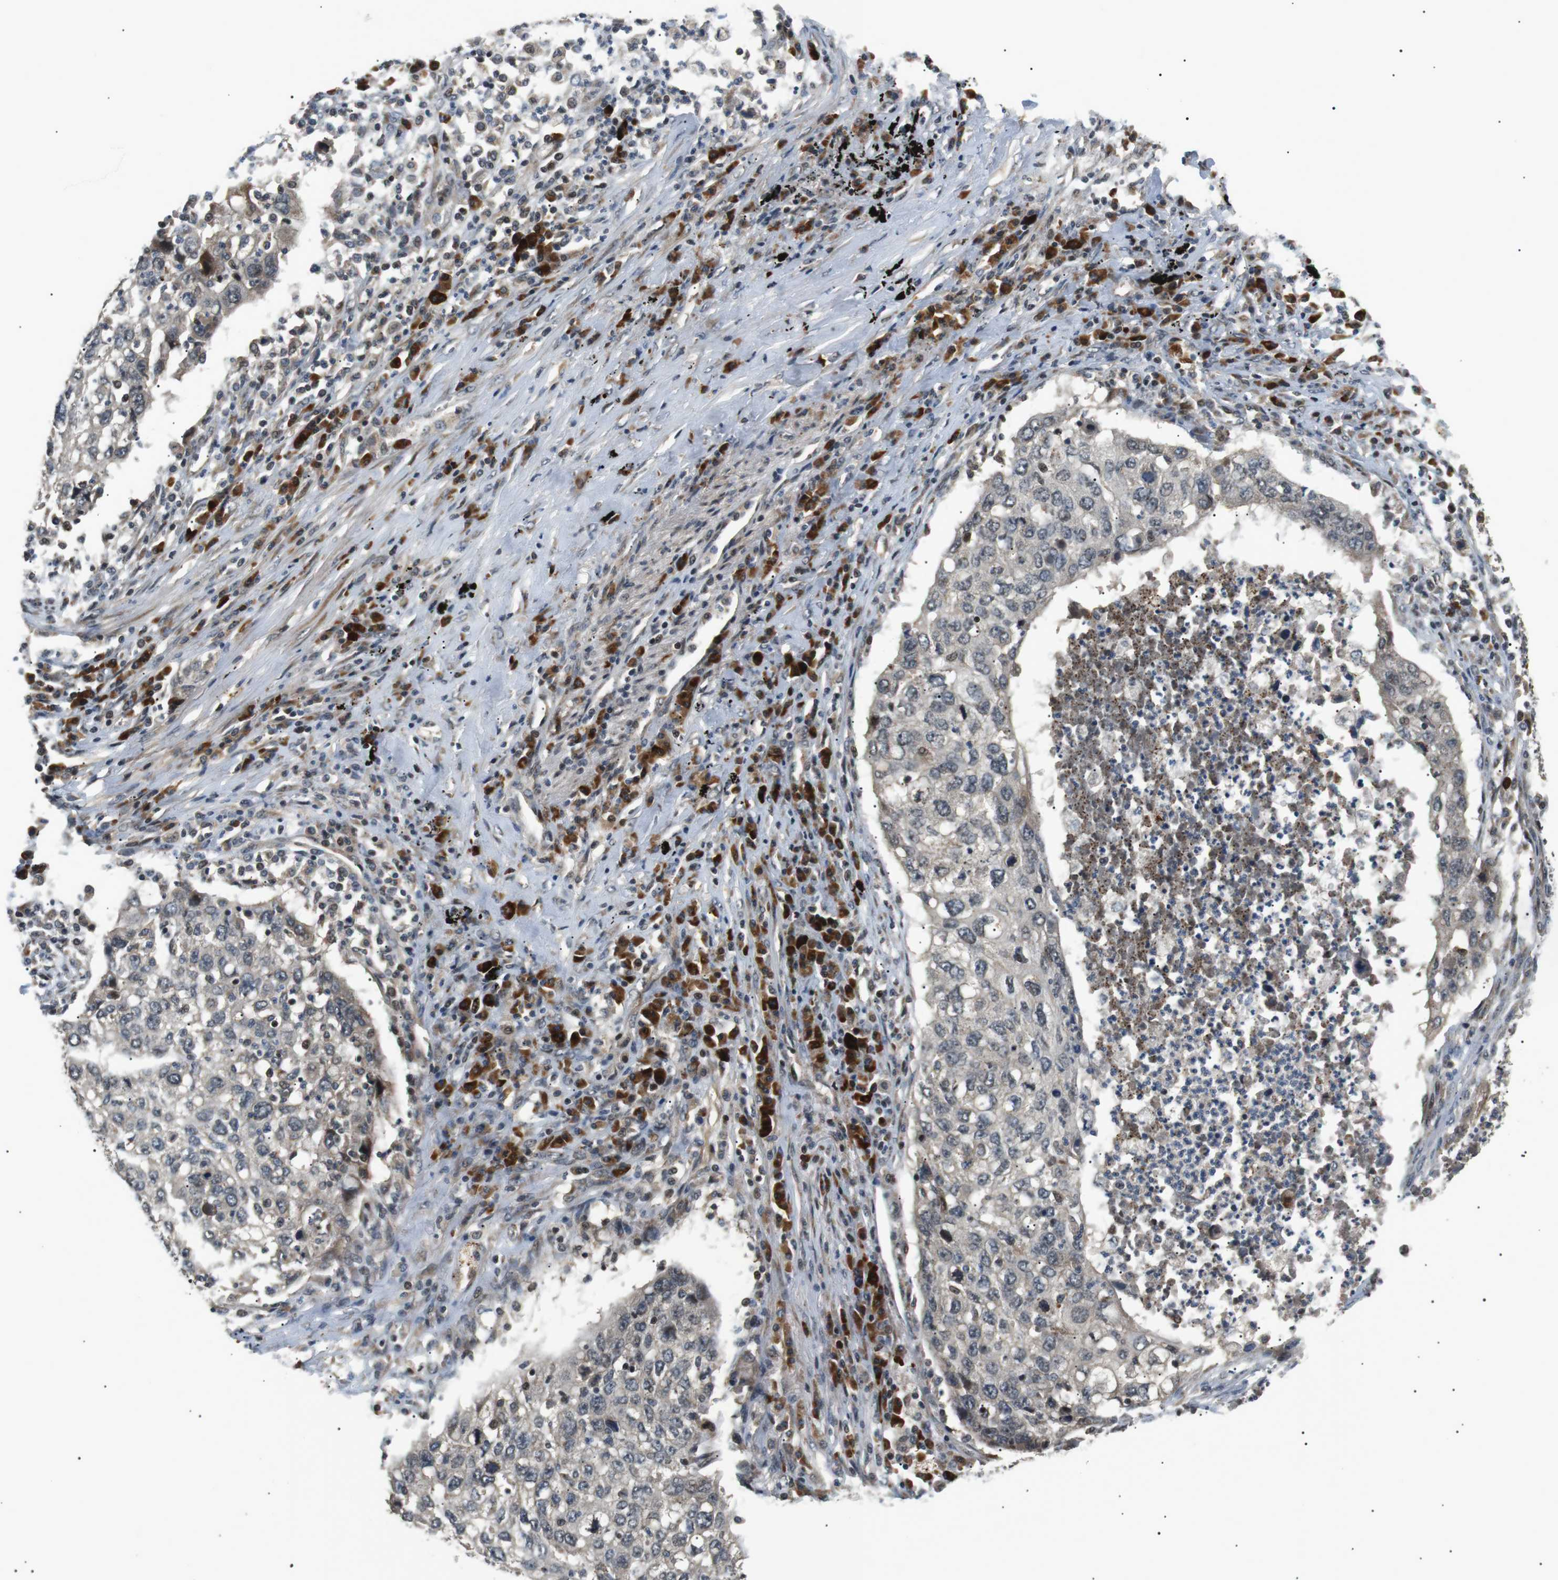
{"staining": {"intensity": "negative", "quantity": "none", "location": "none"}, "tissue": "lung cancer", "cell_type": "Tumor cells", "image_type": "cancer", "snomed": [{"axis": "morphology", "description": "Squamous cell carcinoma, NOS"}, {"axis": "topography", "description": "Lung"}], "caption": "DAB (3,3'-diaminobenzidine) immunohistochemical staining of human lung cancer displays no significant expression in tumor cells.", "gene": "HSPA13", "patient": {"sex": "female", "age": 63}}